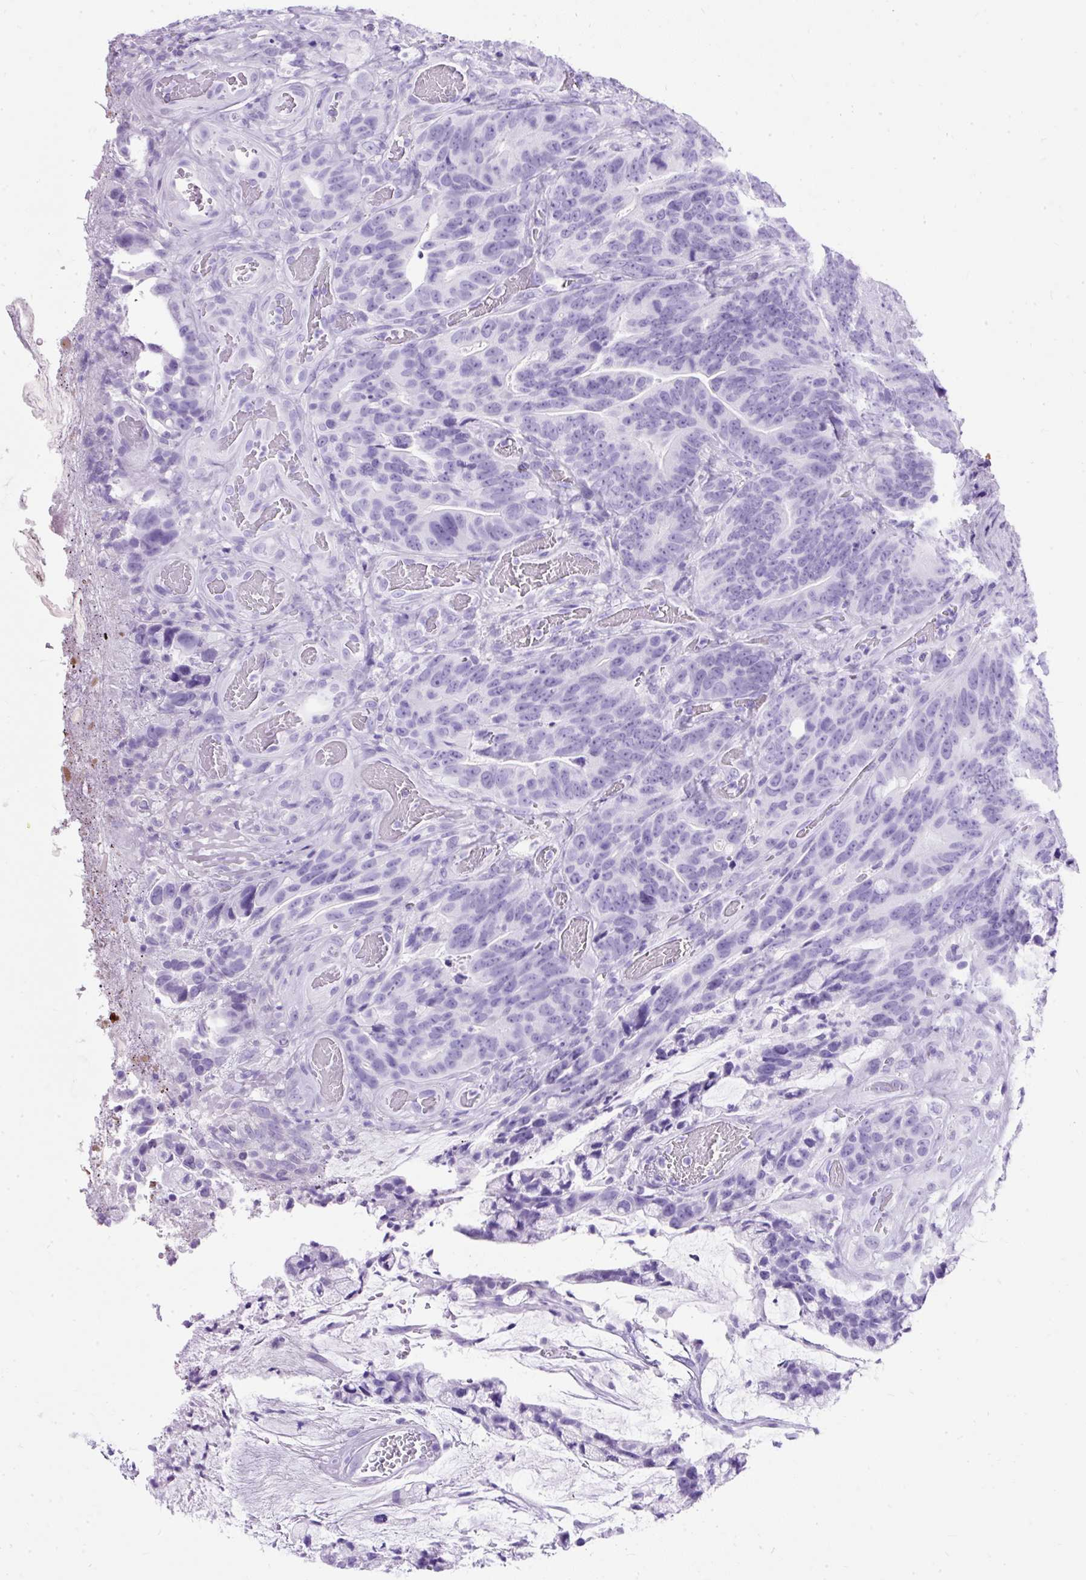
{"staining": {"intensity": "negative", "quantity": "none", "location": "none"}, "tissue": "colorectal cancer", "cell_type": "Tumor cells", "image_type": "cancer", "snomed": [{"axis": "morphology", "description": "Adenocarcinoma, NOS"}, {"axis": "topography", "description": "Colon"}], "caption": "A micrograph of colorectal cancer stained for a protein reveals no brown staining in tumor cells.", "gene": "PVALB", "patient": {"sex": "female", "age": 82}}